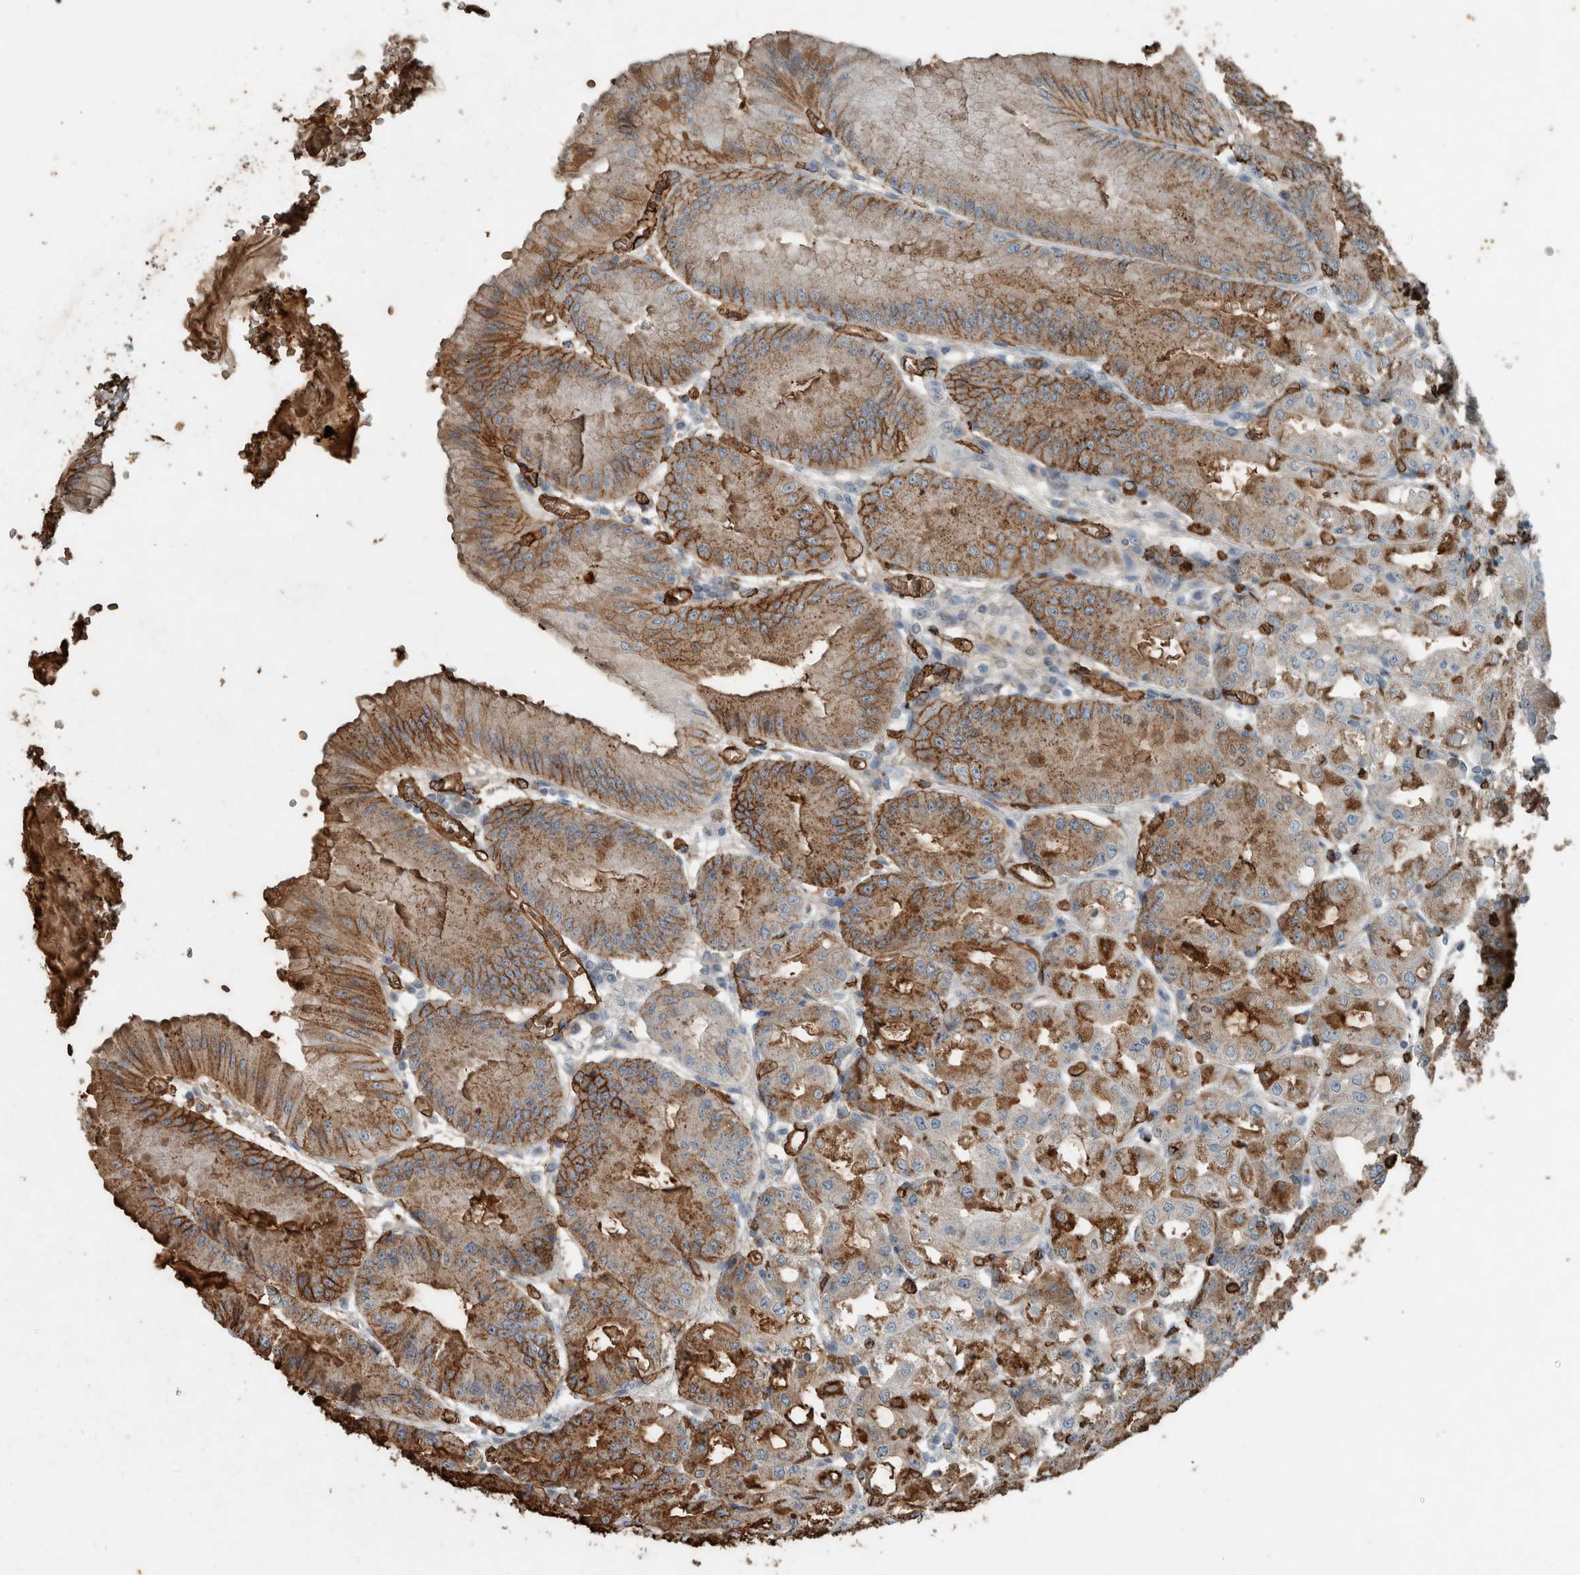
{"staining": {"intensity": "moderate", "quantity": ">75%", "location": "cytoplasmic/membranous"}, "tissue": "stomach", "cell_type": "Glandular cells", "image_type": "normal", "snomed": [{"axis": "morphology", "description": "Normal tissue, NOS"}, {"axis": "topography", "description": "Stomach, lower"}], "caption": "Immunohistochemistry (IHC) histopathology image of normal stomach: human stomach stained using IHC shows medium levels of moderate protein expression localized specifically in the cytoplasmic/membranous of glandular cells, appearing as a cytoplasmic/membranous brown color.", "gene": "LBP", "patient": {"sex": "male", "age": 71}}